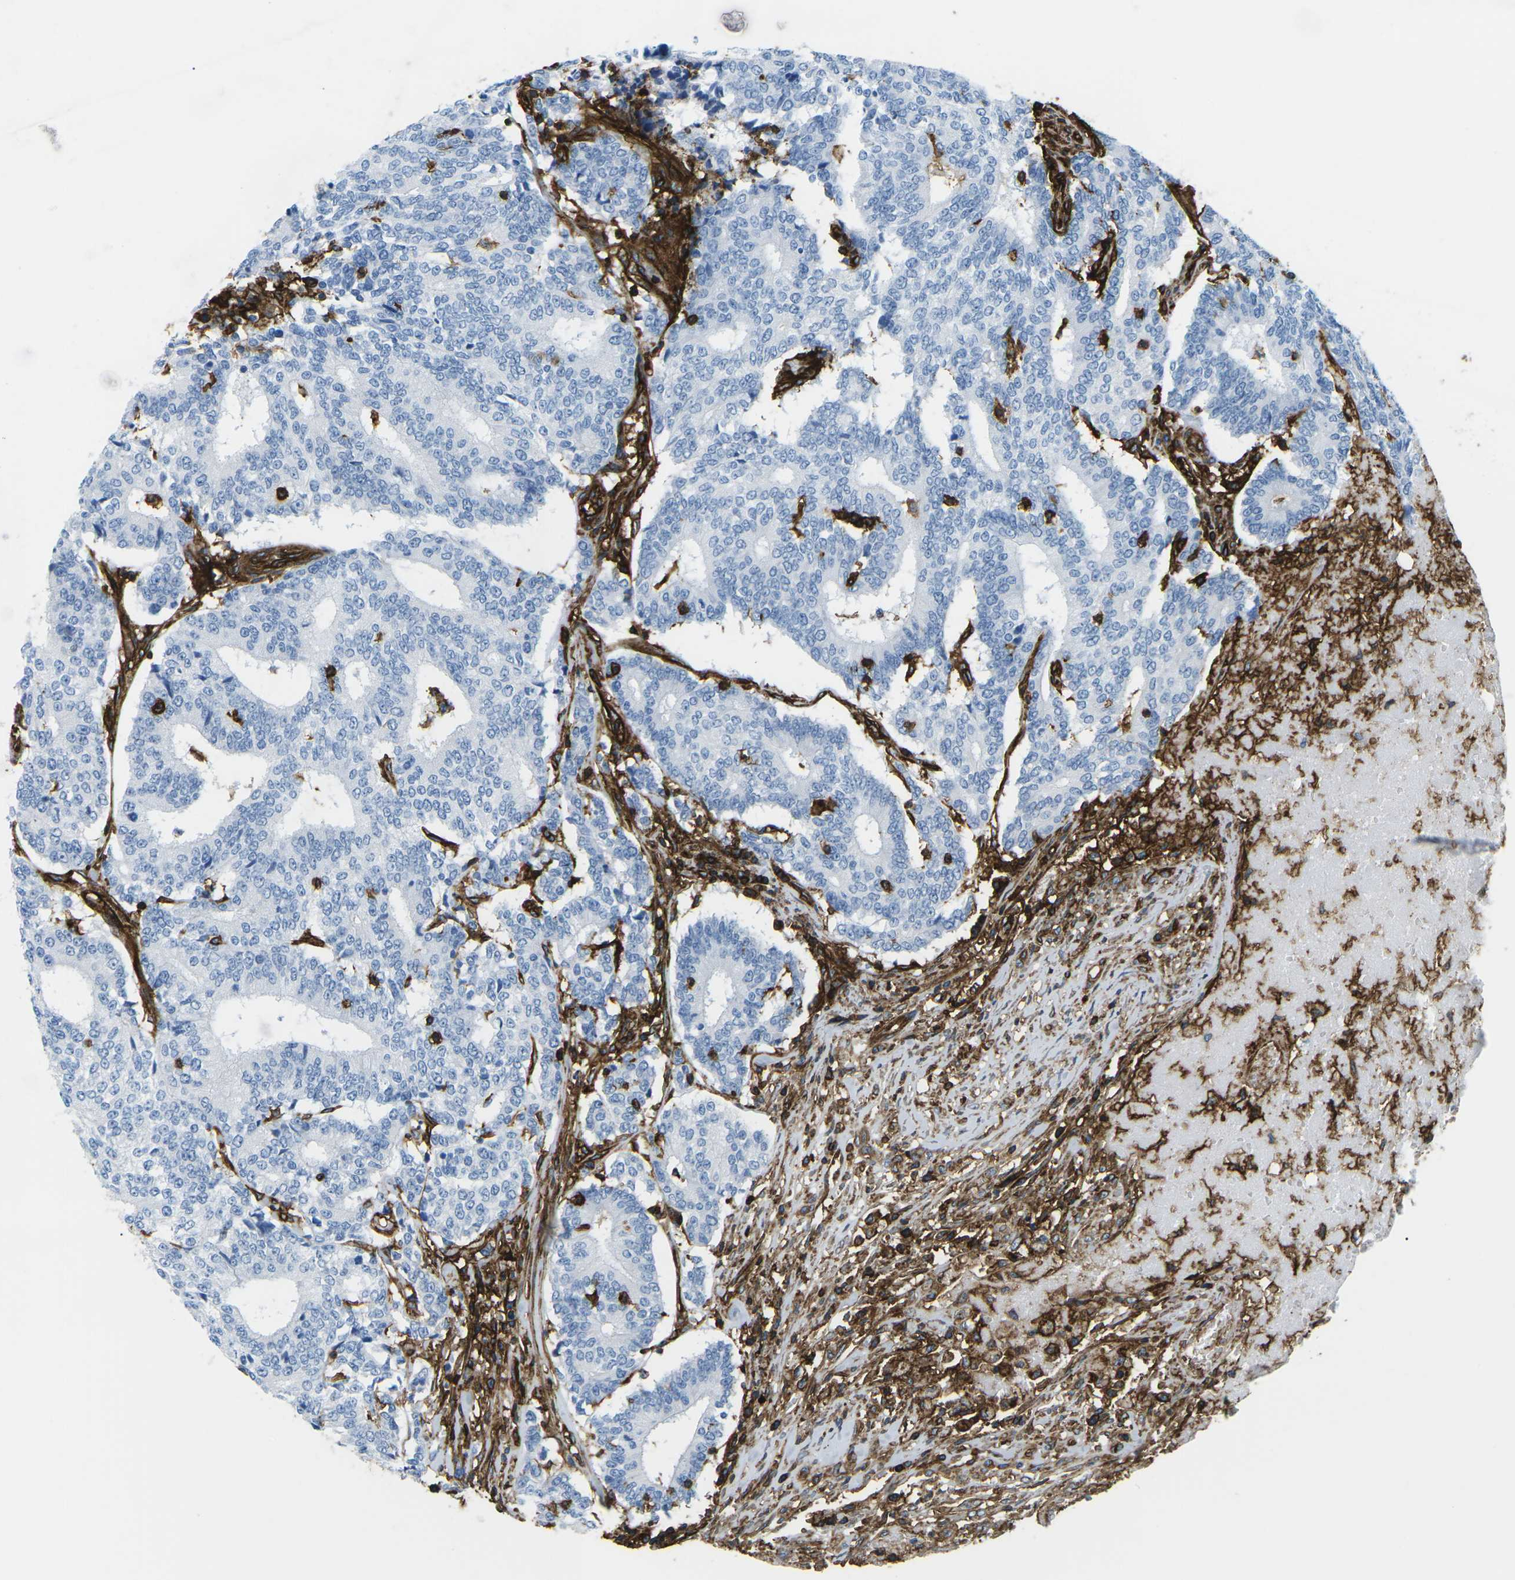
{"staining": {"intensity": "negative", "quantity": "none", "location": "none"}, "tissue": "prostate cancer", "cell_type": "Tumor cells", "image_type": "cancer", "snomed": [{"axis": "morphology", "description": "Normal tissue, NOS"}, {"axis": "morphology", "description": "Adenocarcinoma, High grade"}, {"axis": "topography", "description": "Prostate"}, {"axis": "topography", "description": "Seminal veicle"}], "caption": "This is an IHC histopathology image of high-grade adenocarcinoma (prostate). There is no staining in tumor cells.", "gene": "HLA-B", "patient": {"sex": "male", "age": 55}}